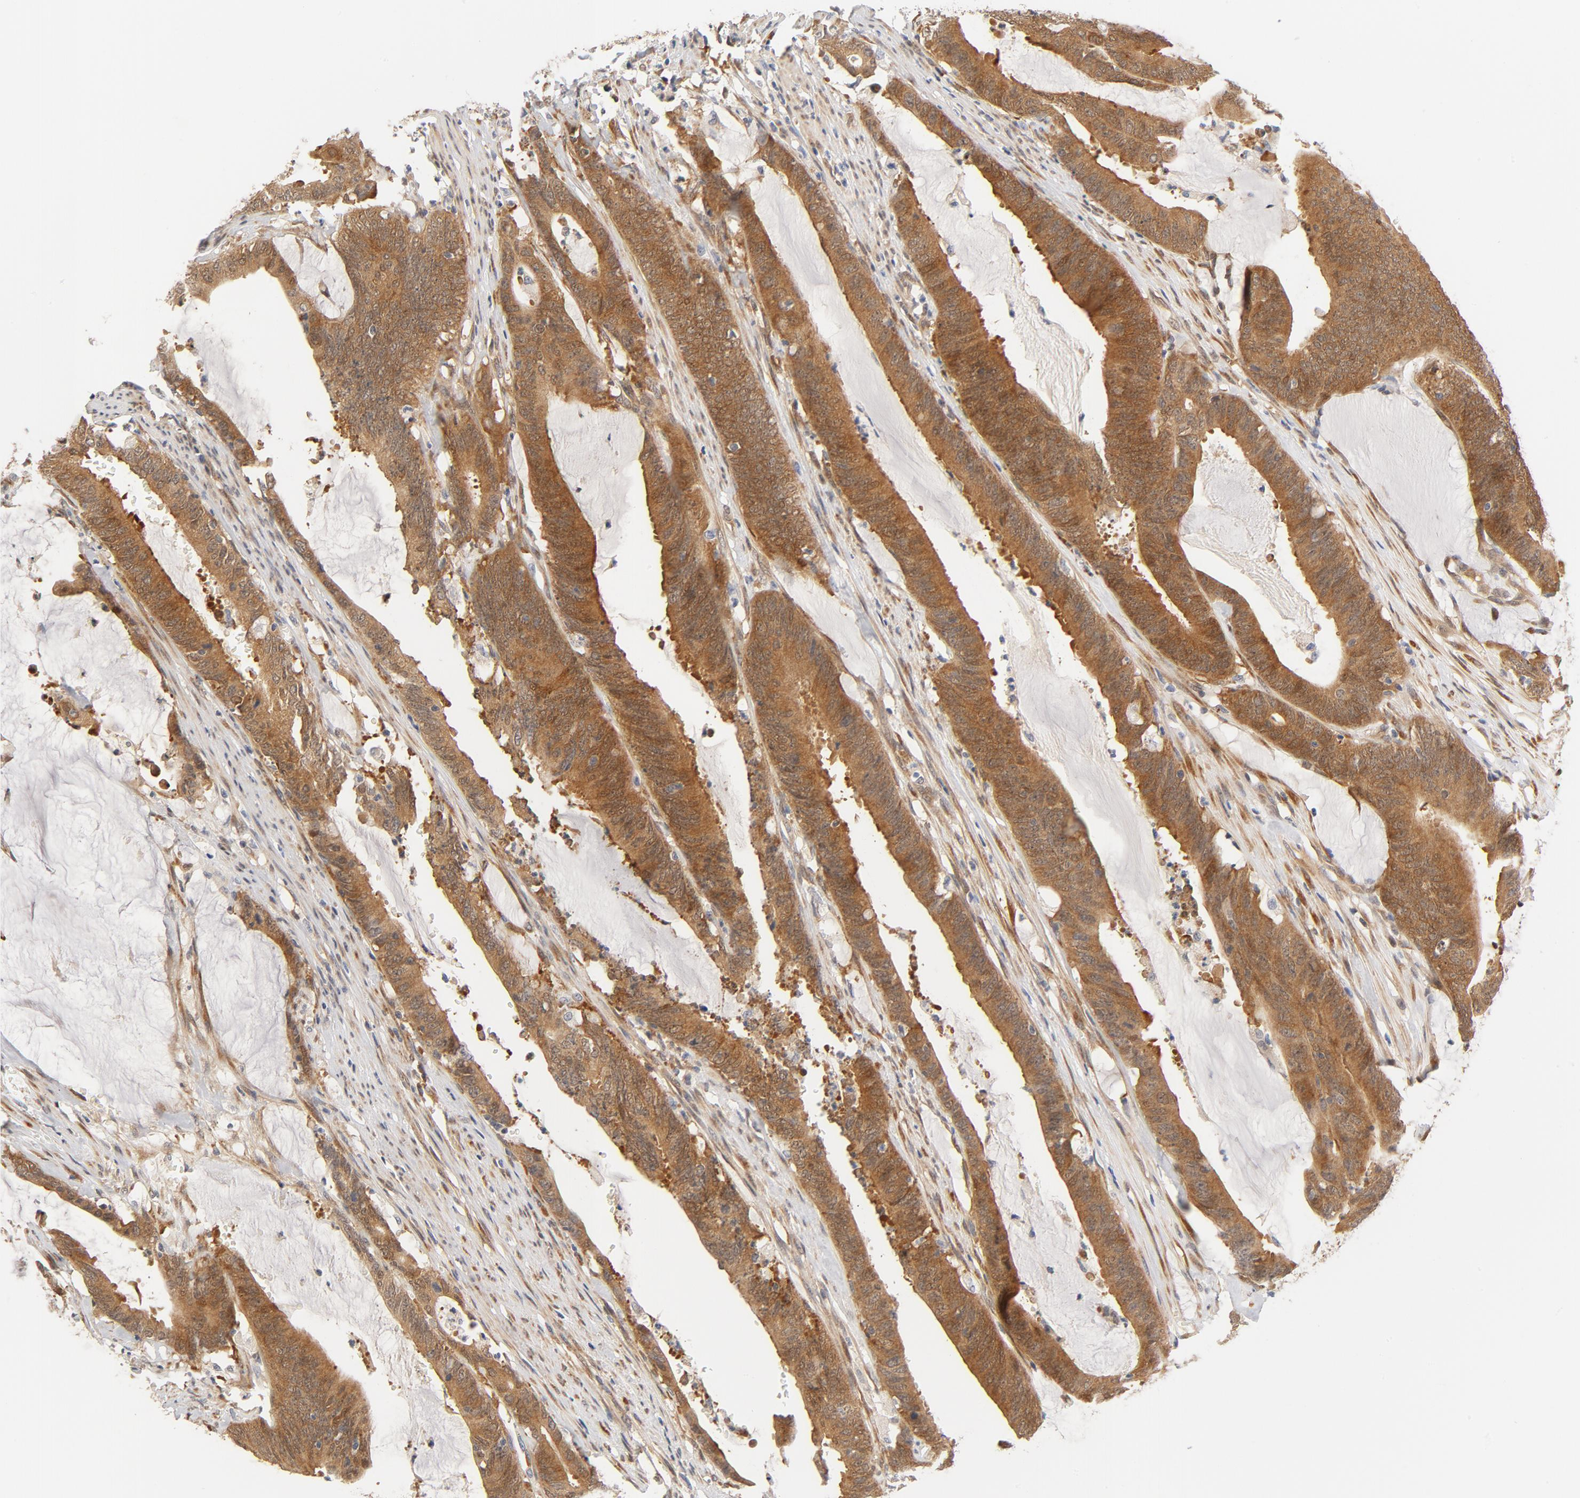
{"staining": {"intensity": "moderate", "quantity": ">75%", "location": "cytoplasmic/membranous"}, "tissue": "colorectal cancer", "cell_type": "Tumor cells", "image_type": "cancer", "snomed": [{"axis": "morphology", "description": "Adenocarcinoma, NOS"}, {"axis": "topography", "description": "Rectum"}], "caption": "Colorectal cancer stained for a protein (brown) reveals moderate cytoplasmic/membranous positive staining in approximately >75% of tumor cells.", "gene": "EIF4E", "patient": {"sex": "female", "age": 66}}